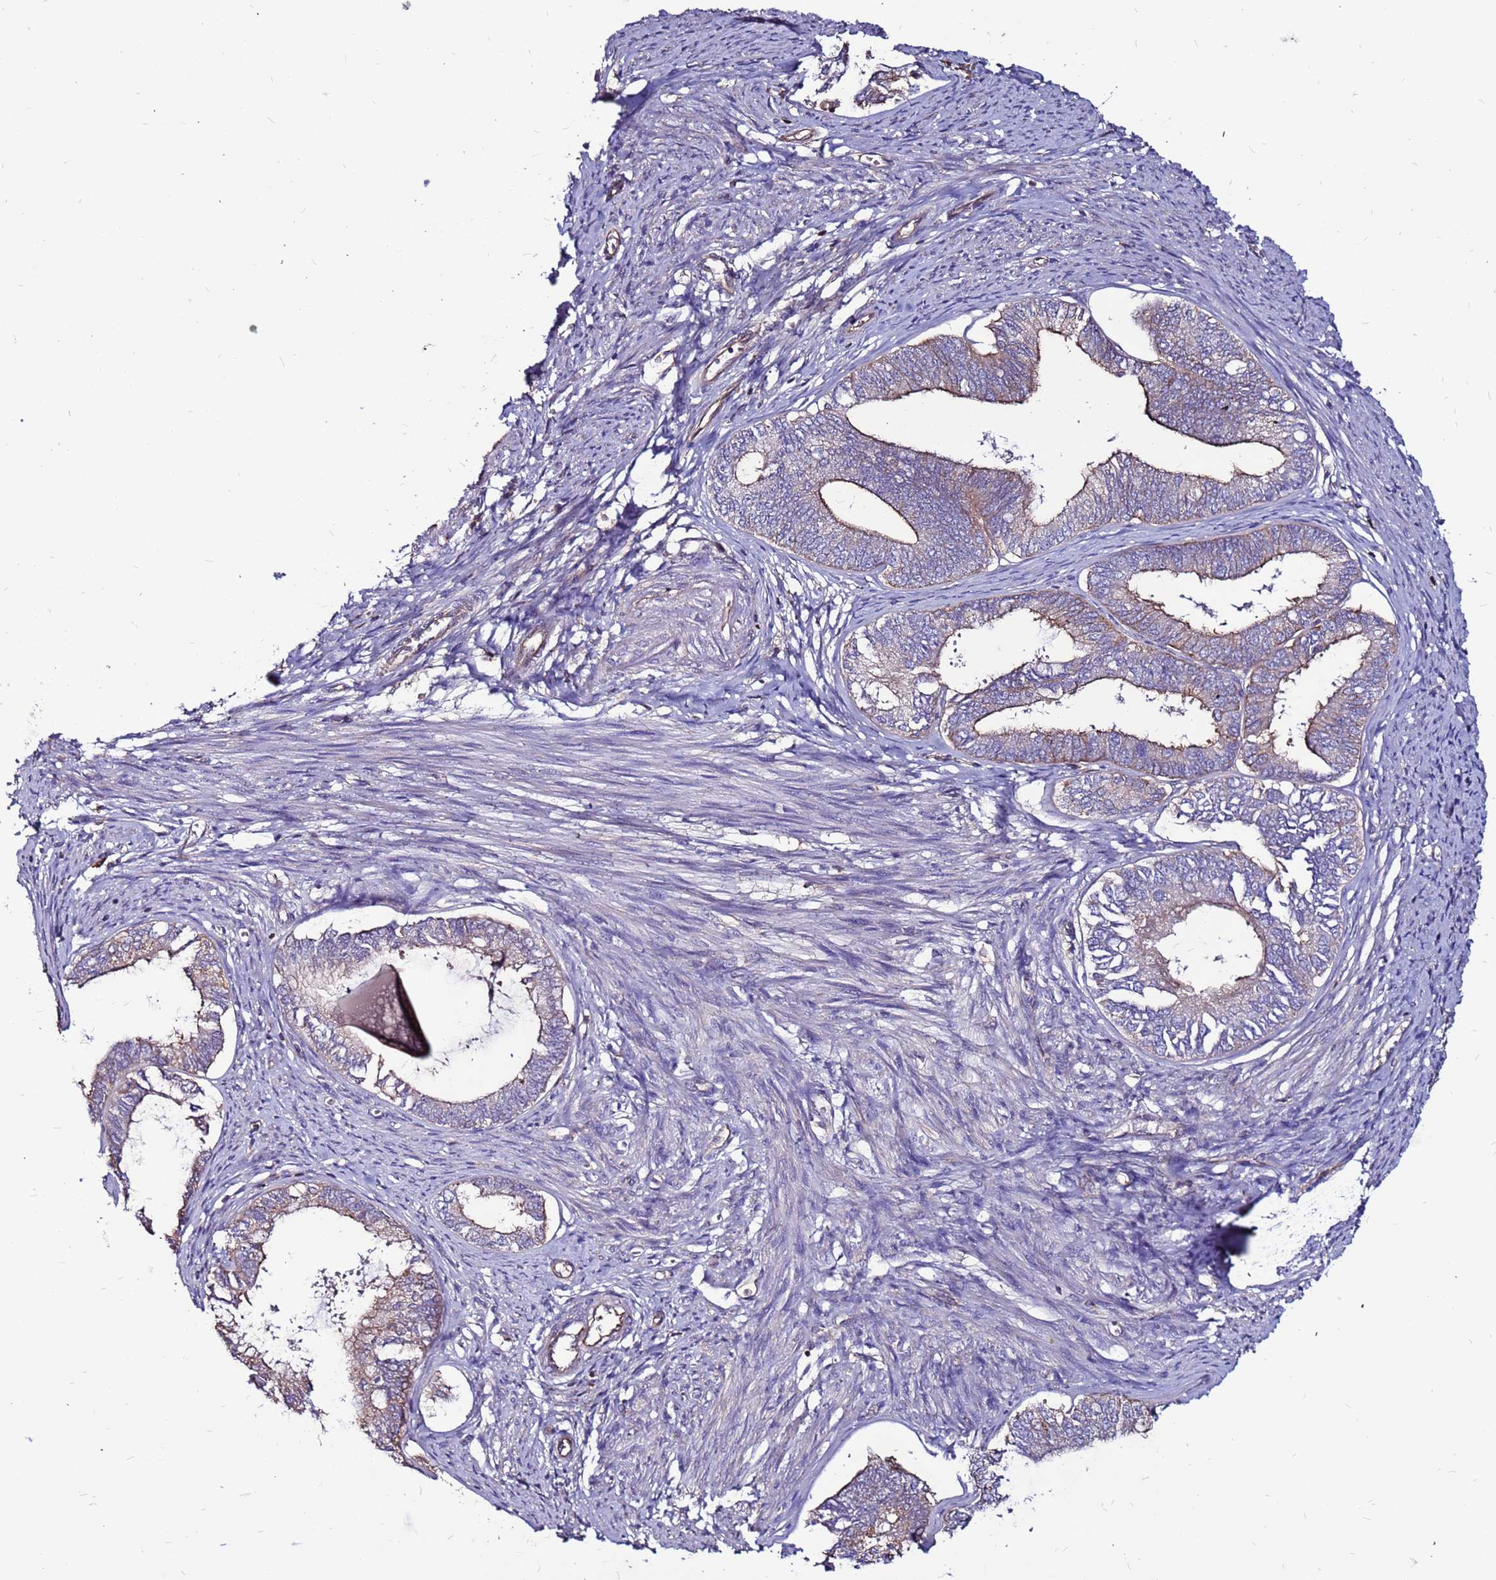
{"staining": {"intensity": "moderate", "quantity": "<25%", "location": "cytoplasmic/membranous"}, "tissue": "endometrial cancer", "cell_type": "Tumor cells", "image_type": "cancer", "snomed": [{"axis": "morphology", "description": "Adenocarcinoma, NOS"}, {"axis": "topography", "description": "Endometrium"}], "caption": "Protein staining of endometrial cancer (adenocarcinoma) tissue reveals moderate cytoplasmic/membranous staining in approximately <25% of tumor cells. (Brightfield microscopy of DAB IHC at high magnification).", "gene": "NRN1L", "patient": {"sex": "female", "age": 86}}